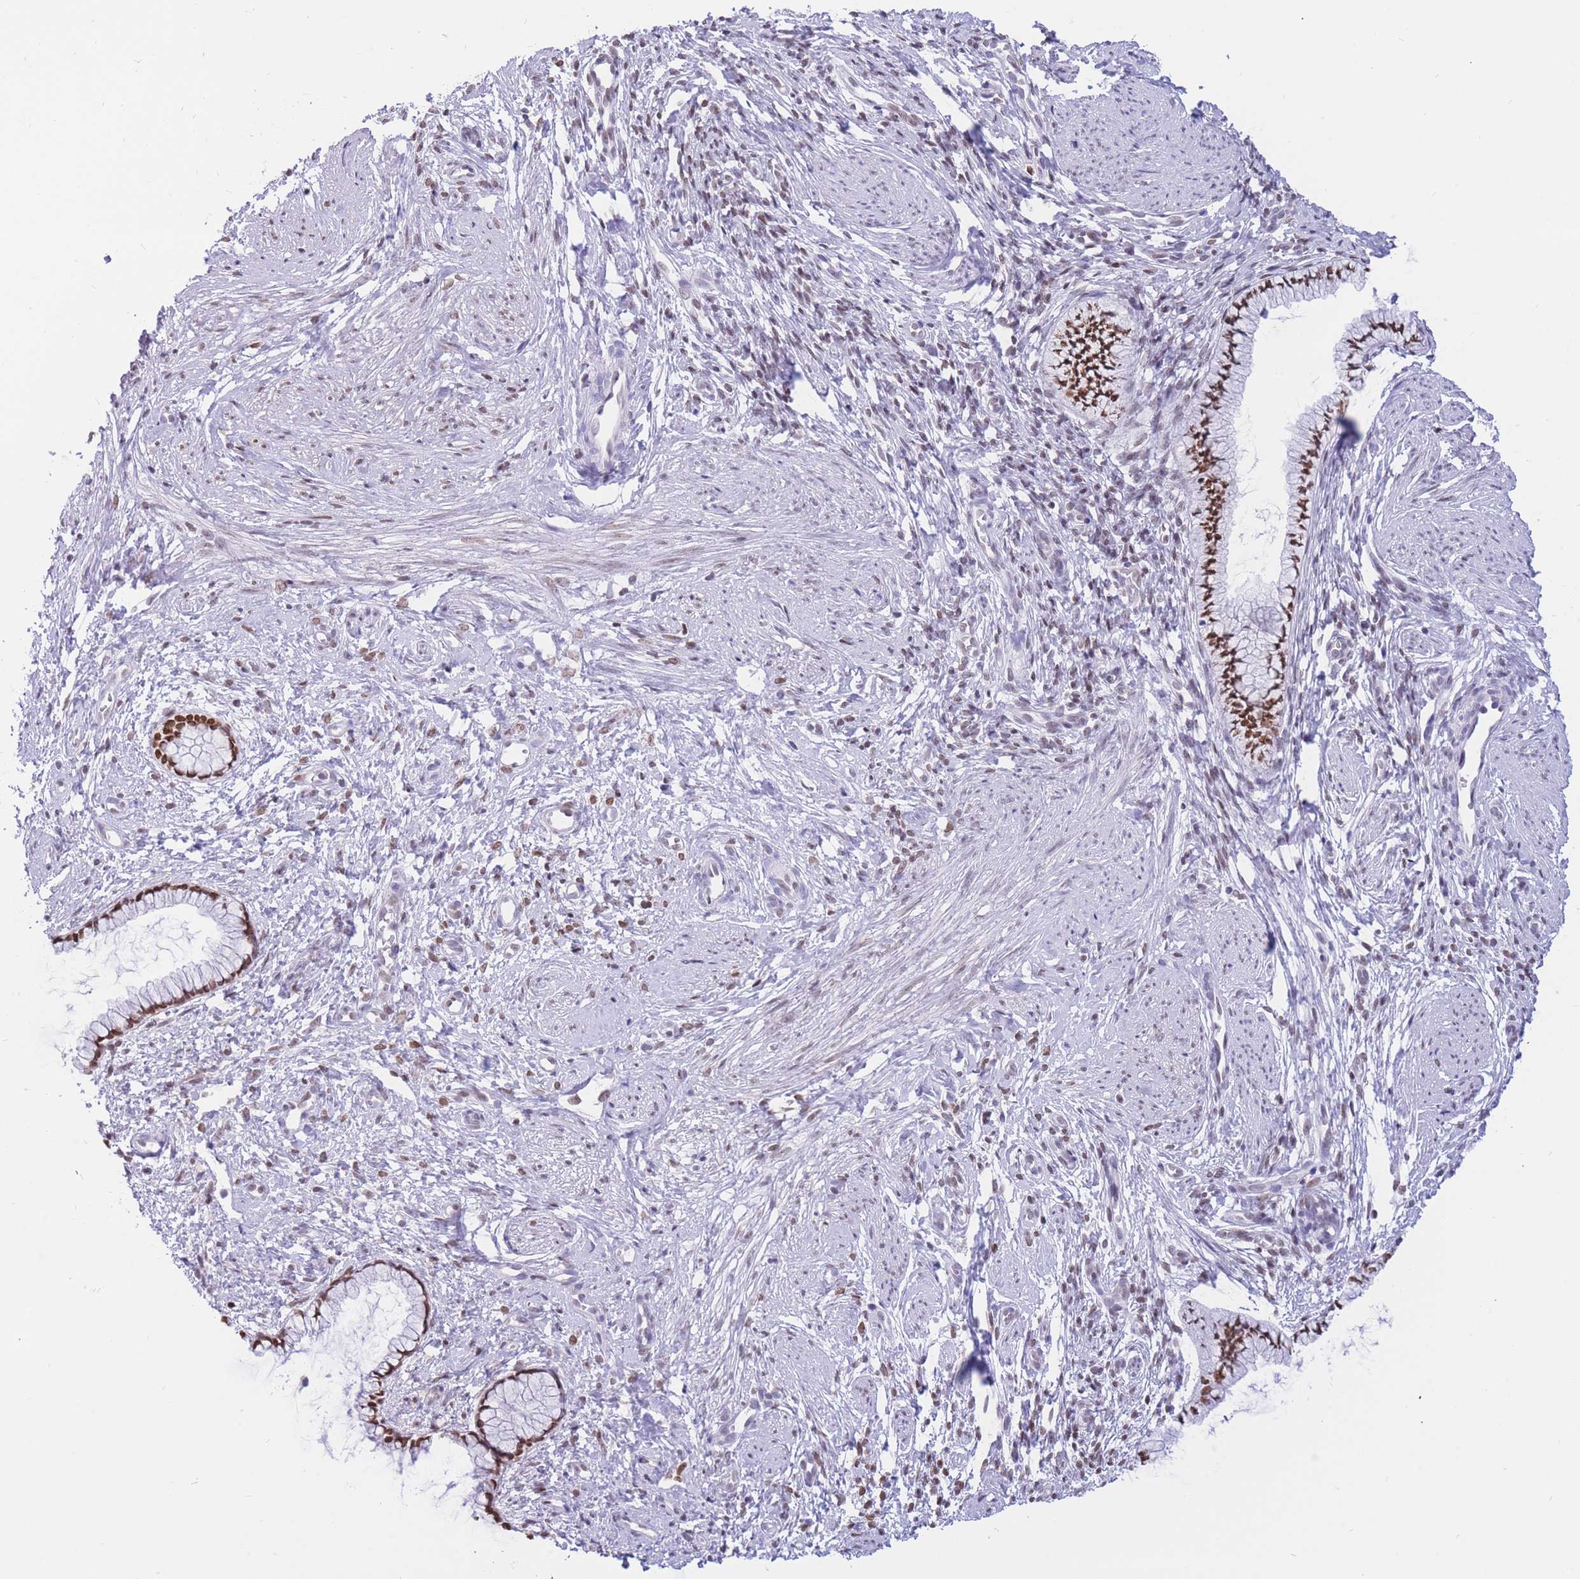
{"staining": {"intensity": "moderate", "quantity": ">75%", "location": "nuclear"}, "tissue": "cervix", "cell_type": "Glandular cells", "image_type": "normal", "snomed": [{"axis": "morphology", "description": "Normal tissue, NOS"}, {"axis": "topography", "description": "Cervix"}], "caption": "A brown stain labels moderate nuclear expression of a protein in glandular cells of unremarkable cervix. (IHC, brightfield microscopy, high magnification).", "gene": "HMGN1", "patient": {"sex": "female", "age": 57}}